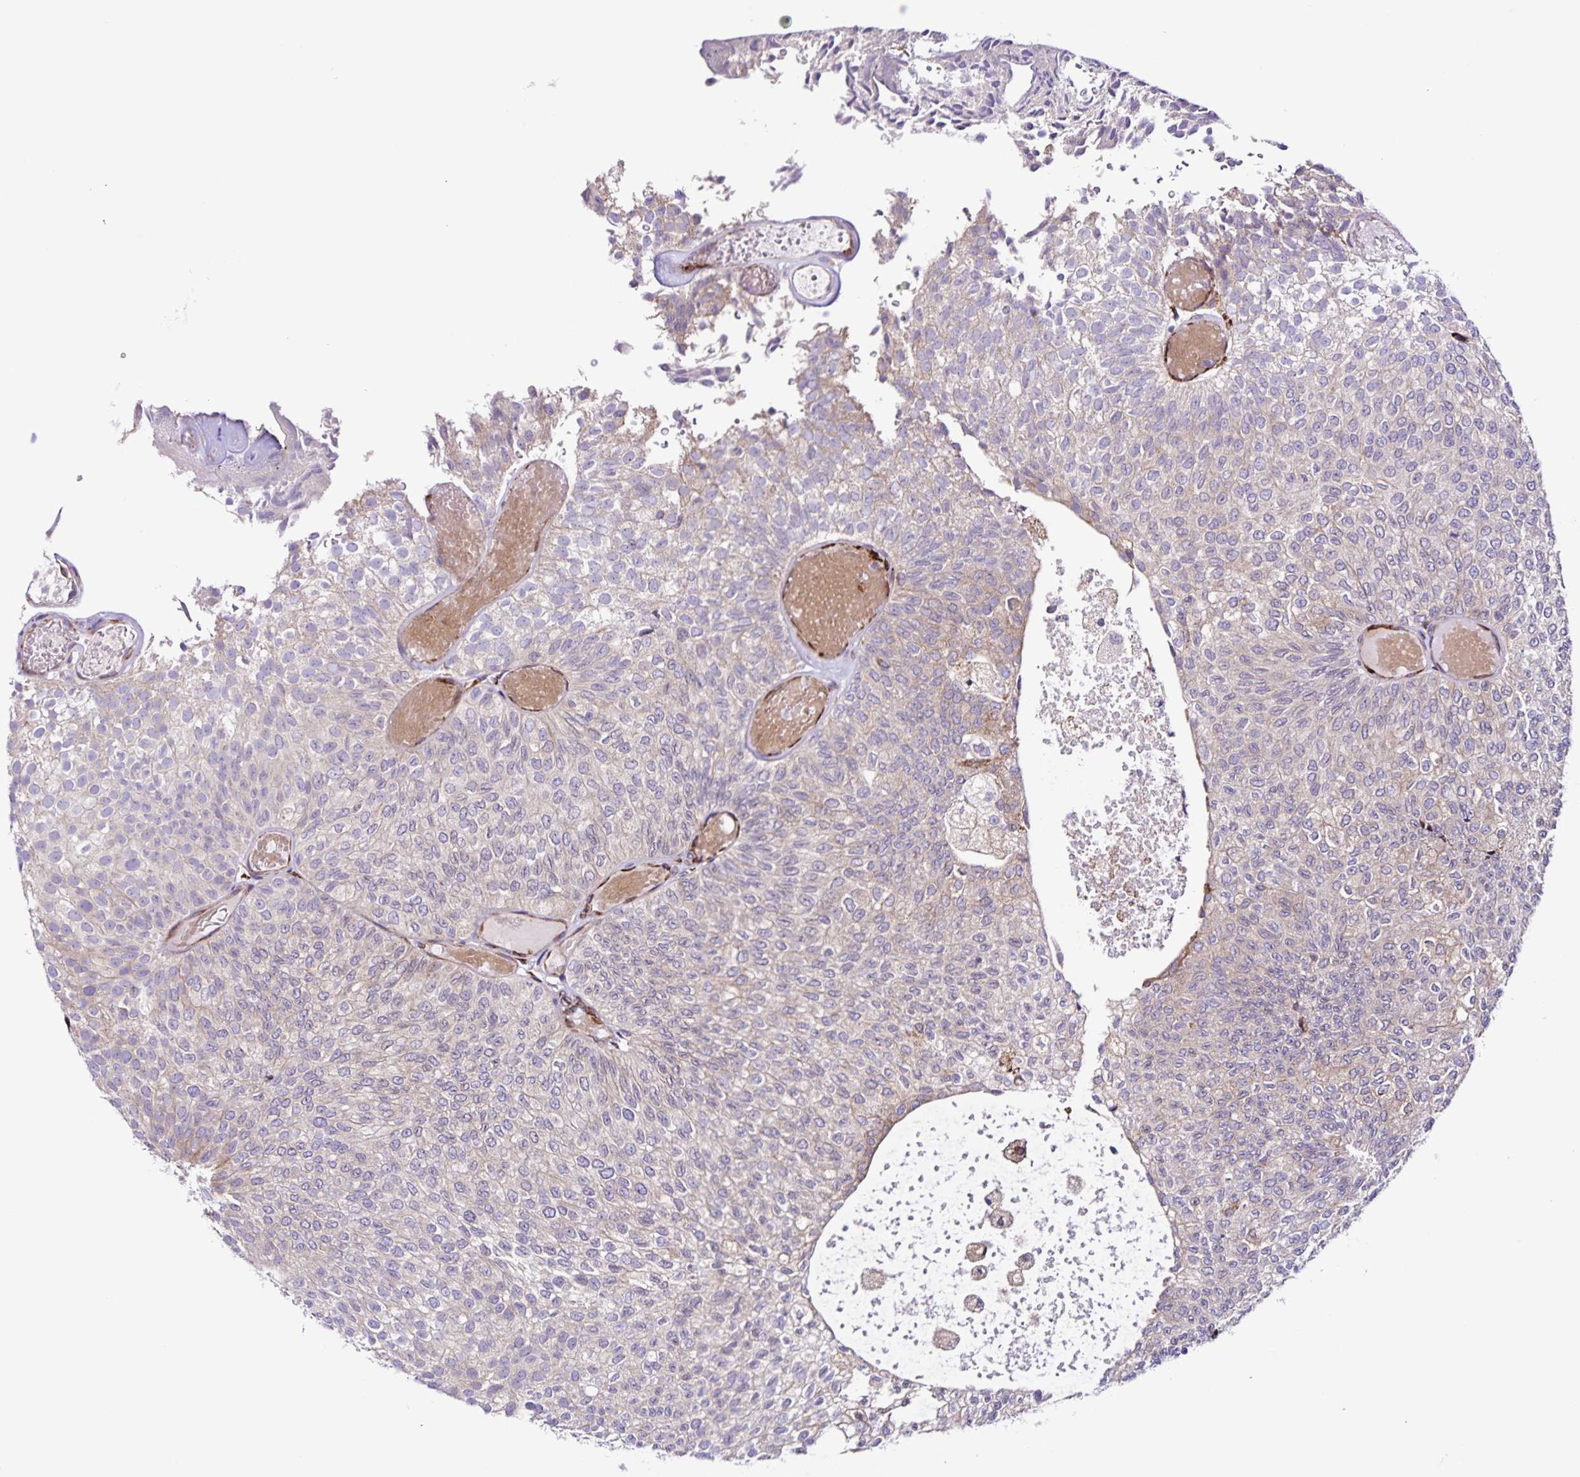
{"staining": {"intensity": "weak", "quantity": "25%-75%", "location": "cytoplasmic/membranous"}, "tissue": "urothelial cancer", "cell_type": "Tumor cells", "image_type": "cancer", "snomed": [{"axis": "morphology", "description": "Urothelial carcinoma, Low grade"}, {"axis": "topography", "description": "Urinary bladder"}], "caption": "Urothelial cancer stained with a brown dye reveals weak cytoplasmic/membranous positive expression in approximately 25%-75% of tumor cells.", "gene": "OSBPL5", "patient": {"sex": "male", "age": 78}}